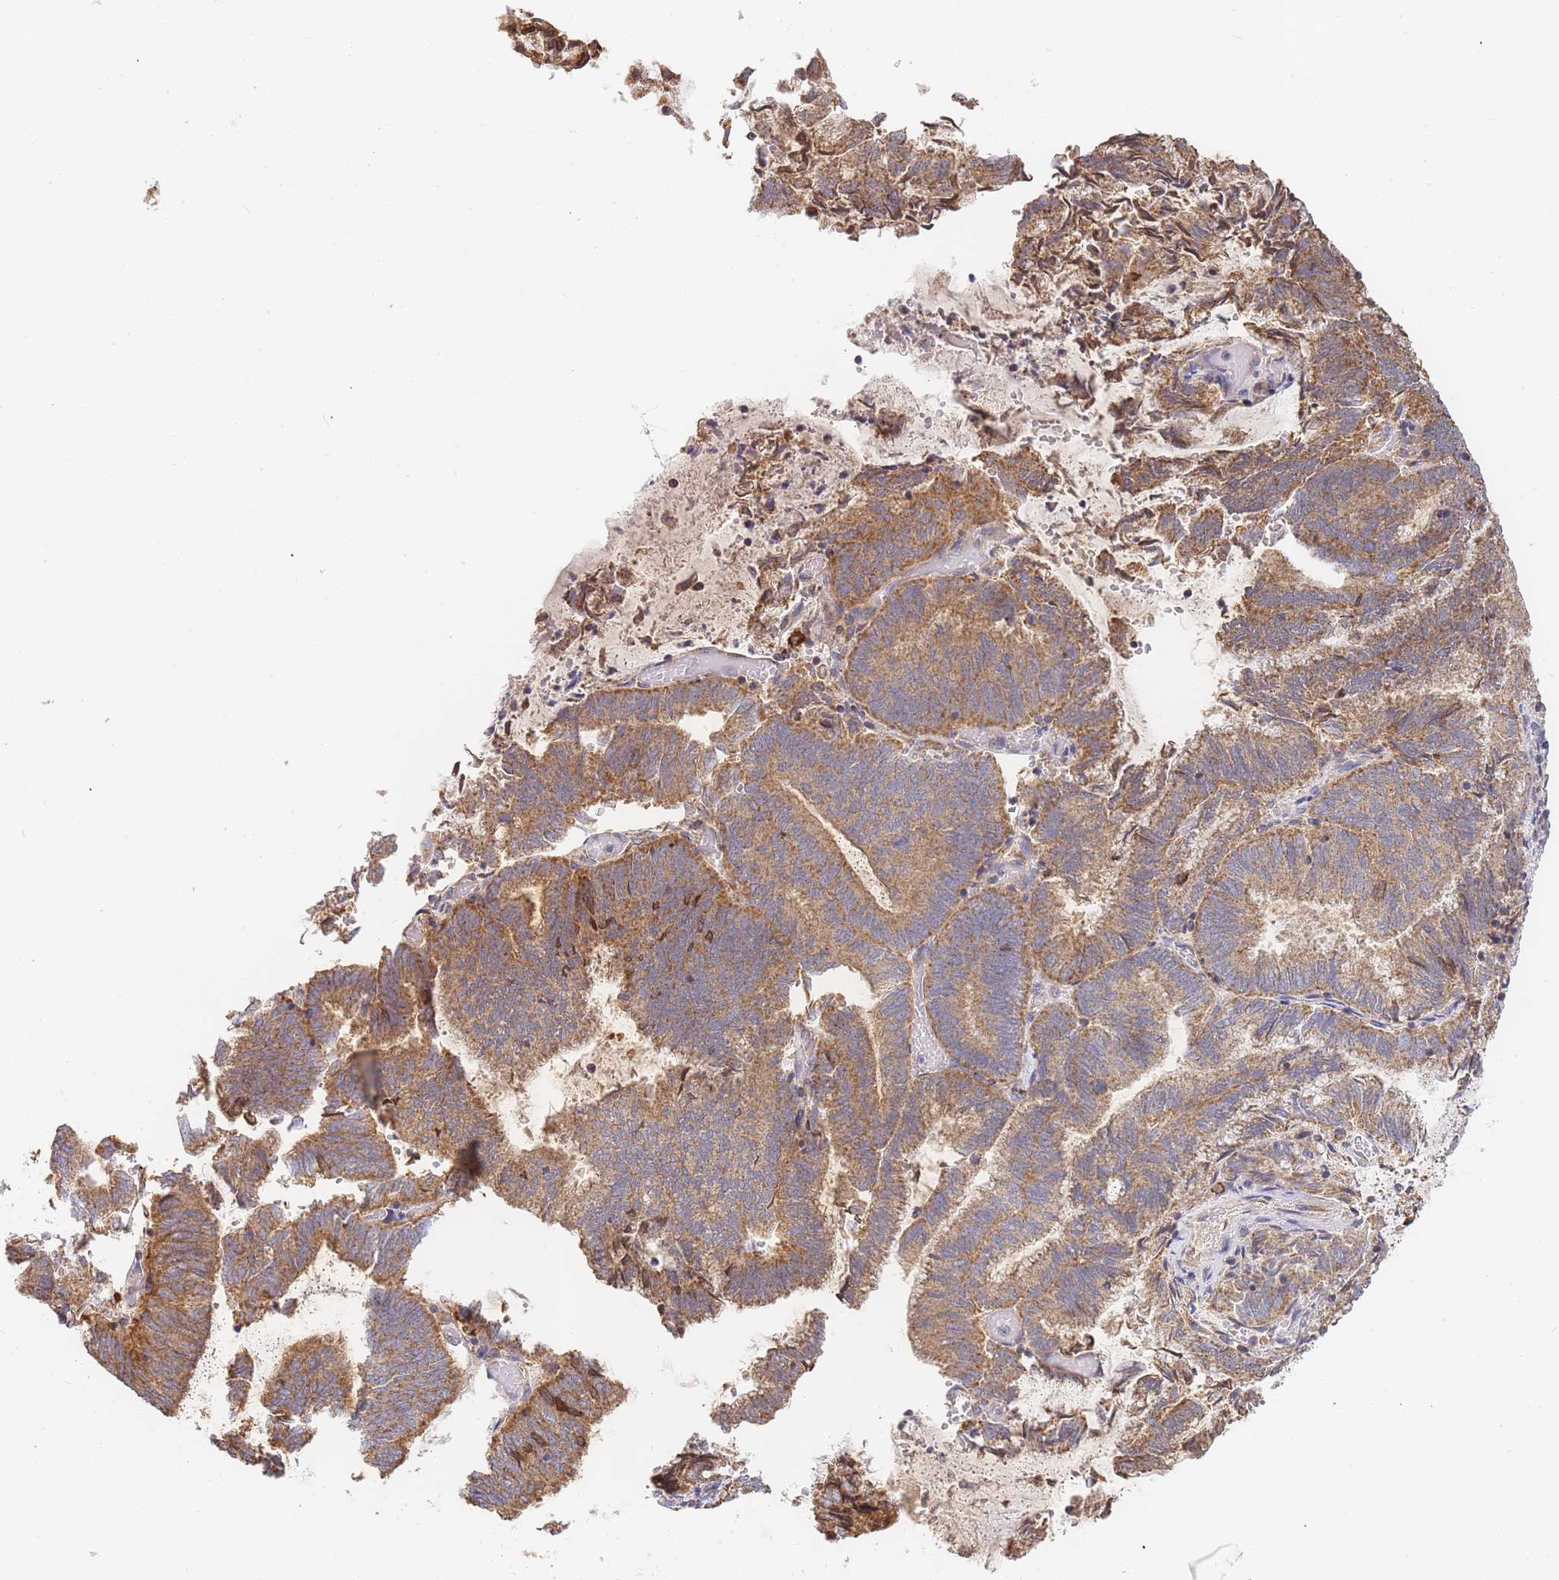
{"staining": {"intensity": "moderate", "quantity": ">75%", "location": "cytoplasmic/membranous"}, "tissue": "endometrial cancer", "cell_type": "Tumor cells", "image_type": "cancer", "snomed": [{"axis": "morphology", "description": "Adenocarcinoma, NOS"}, {"axis": "topography", "description": "Endometrium"}], "caption": "The immunohistochemical stain shows moderate cytoplasmic/membranous staining in tumor cells of endometrial adenocarcinoma tissue.", "gene": "ADCY9", "patient": {"sex": "female", "age": 80}}